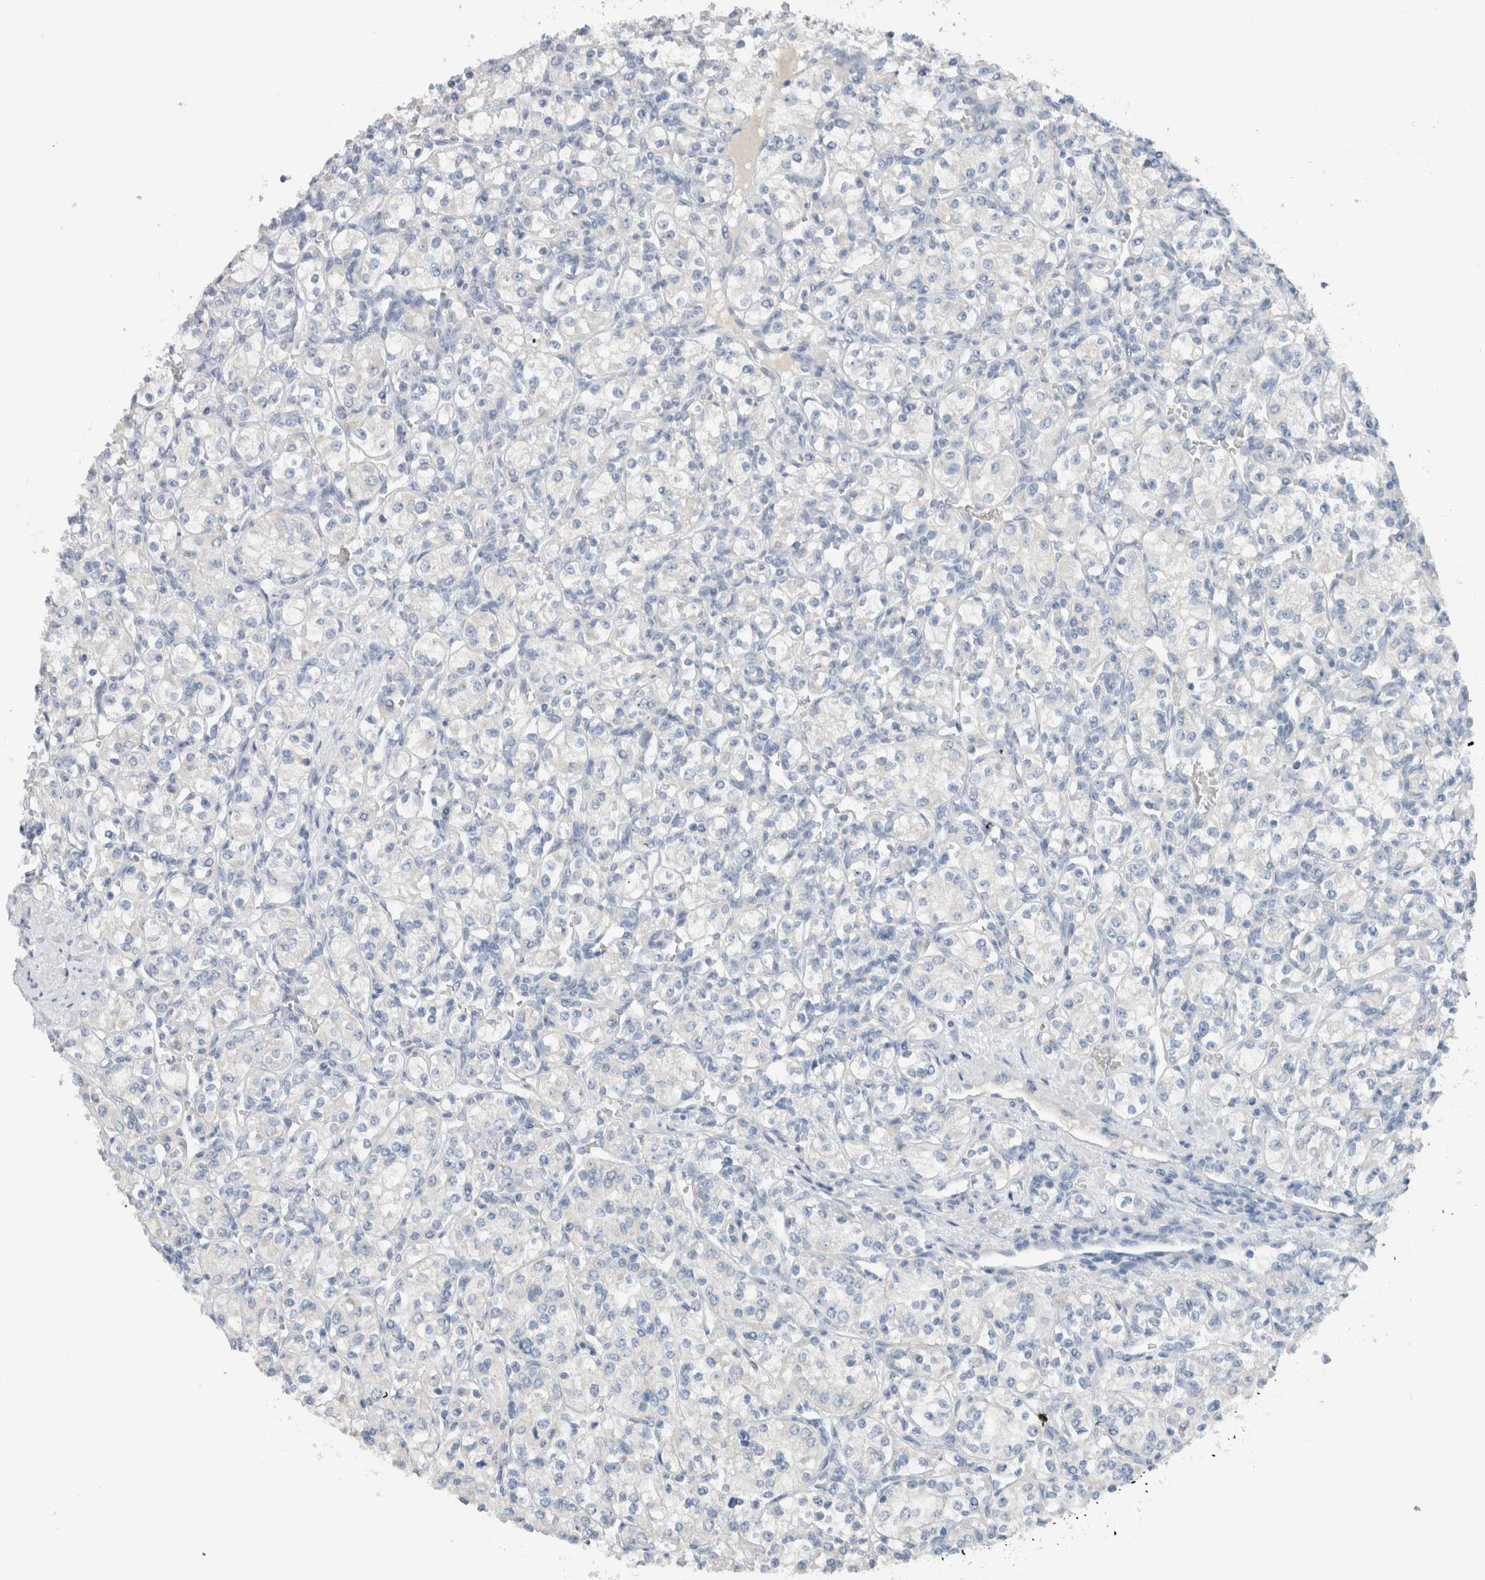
{"staining": {"intensity": "negative", "quantity": "none", "location": "none"}, "tissue": "renal cancer", "cell_type": "Tumor cells", "image_type": "cancer", "snomed": [{"axis": "morphology", "description": "Adenocarcinoma, NOS"}, {"axis": "topography", "description": "Kidney"}], "caption": "Immunohistochemistry photomicrograph of neoplastic tissue: human renal adenocarcinoma stained with DAB (3,3'-diaminobenzidine) shows no significant protein positivity in tumor cells.", "gene": "DUOX1", "patient": {"sex": "male", "age": 77}}